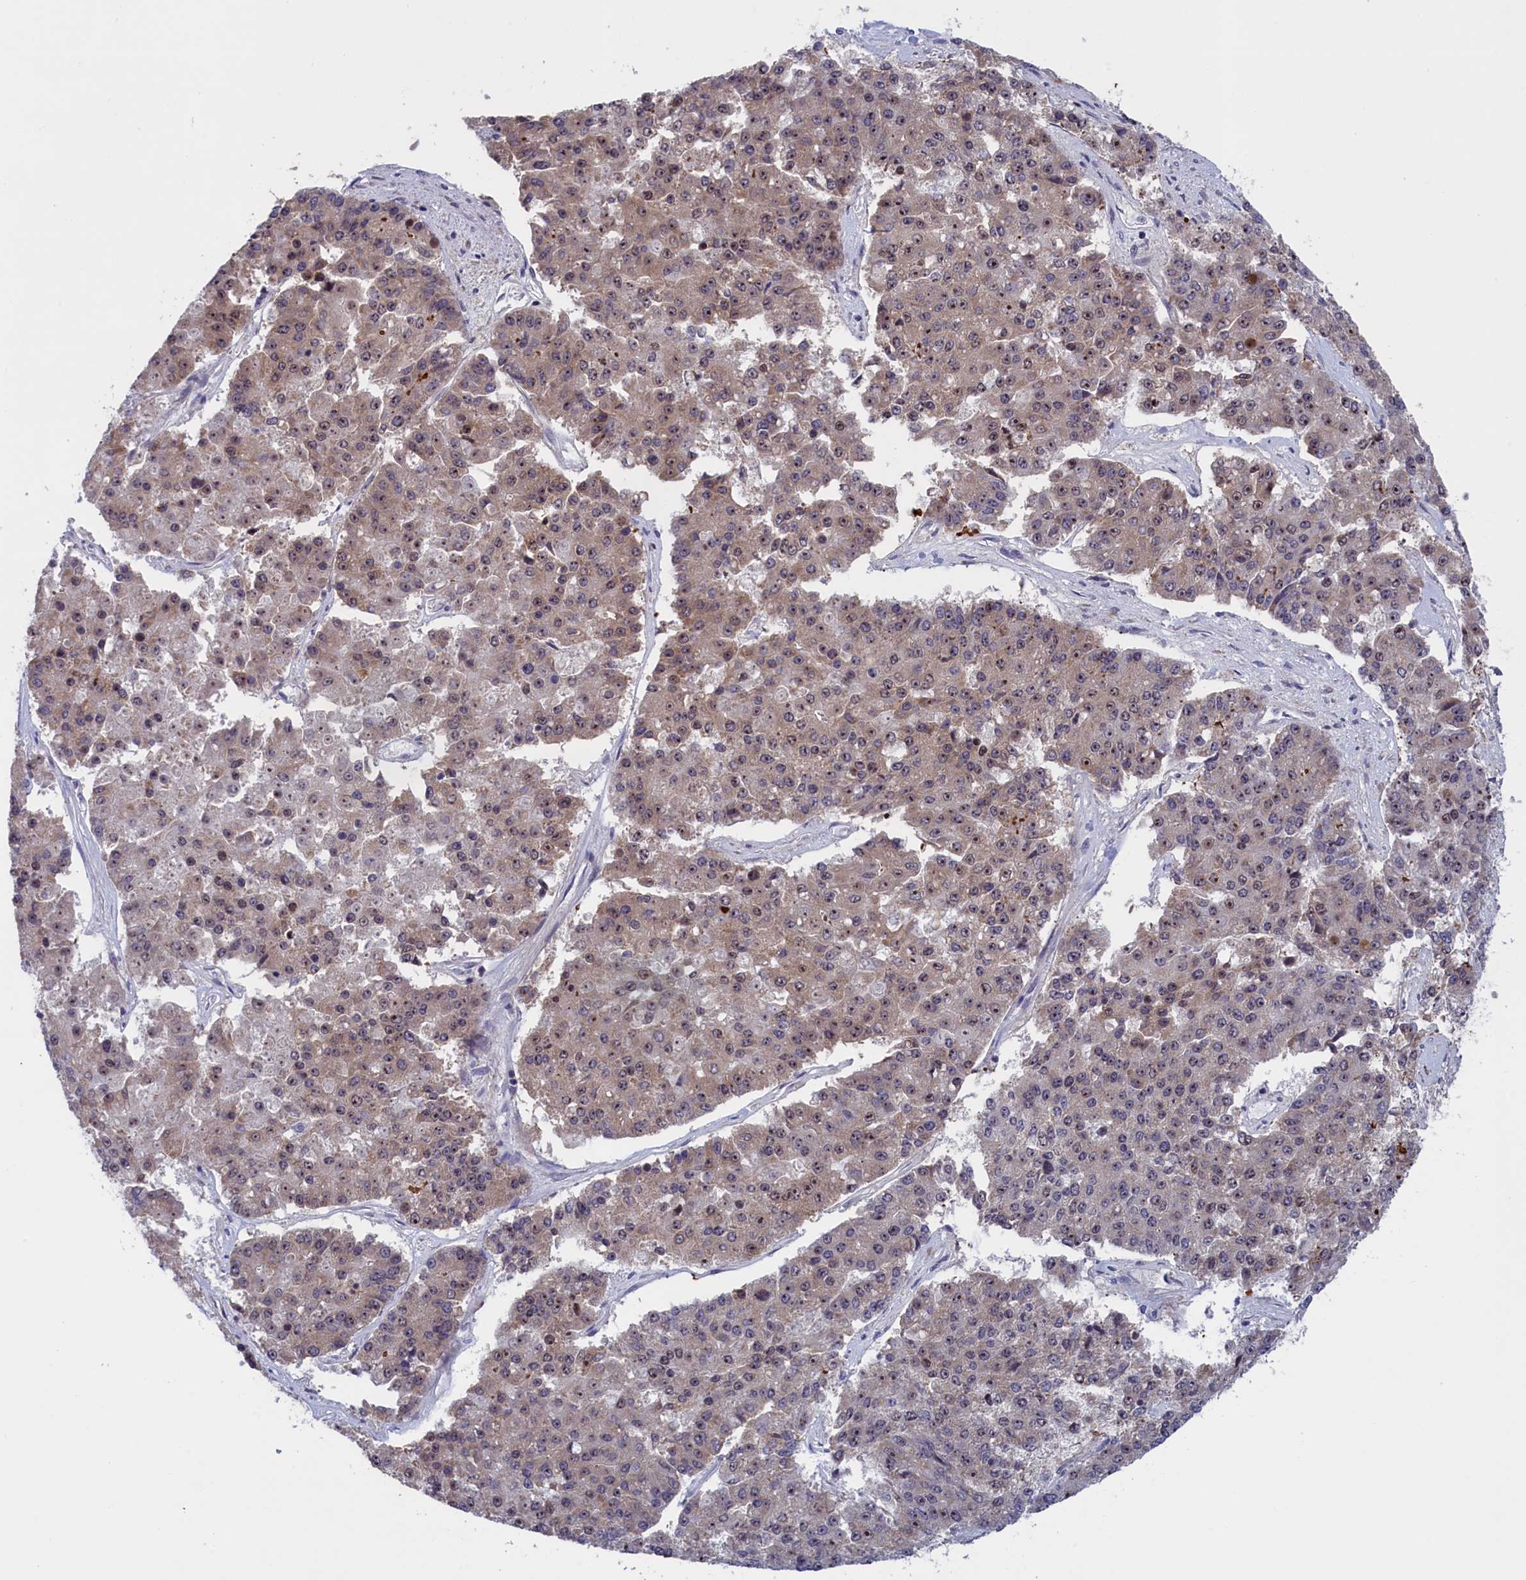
{"staining": {"intensity": "weak", "quantity": "25%-75%", "location": "cytoplasmic/membranous,nuclear"}, "tissue": "pancreatic cancer", "cell_type": "Tumor cells", "image_type": "cancer", "snomed": [{"axis": "morphology", "description": "Adenocarcinoma, NOS"}, {"axis": "topography", "description": "Pancreas"}], "caption": "Weak cytoplasmic/membranous and nuclear expression for a protein is present in approximately 25%-75% of tumor cells of pancreatic cancer (adenocarcinoma) using immunohistochemistry (IHC).", "gene": "PPAN", "patient": {"sex": "male", "age": 50}}